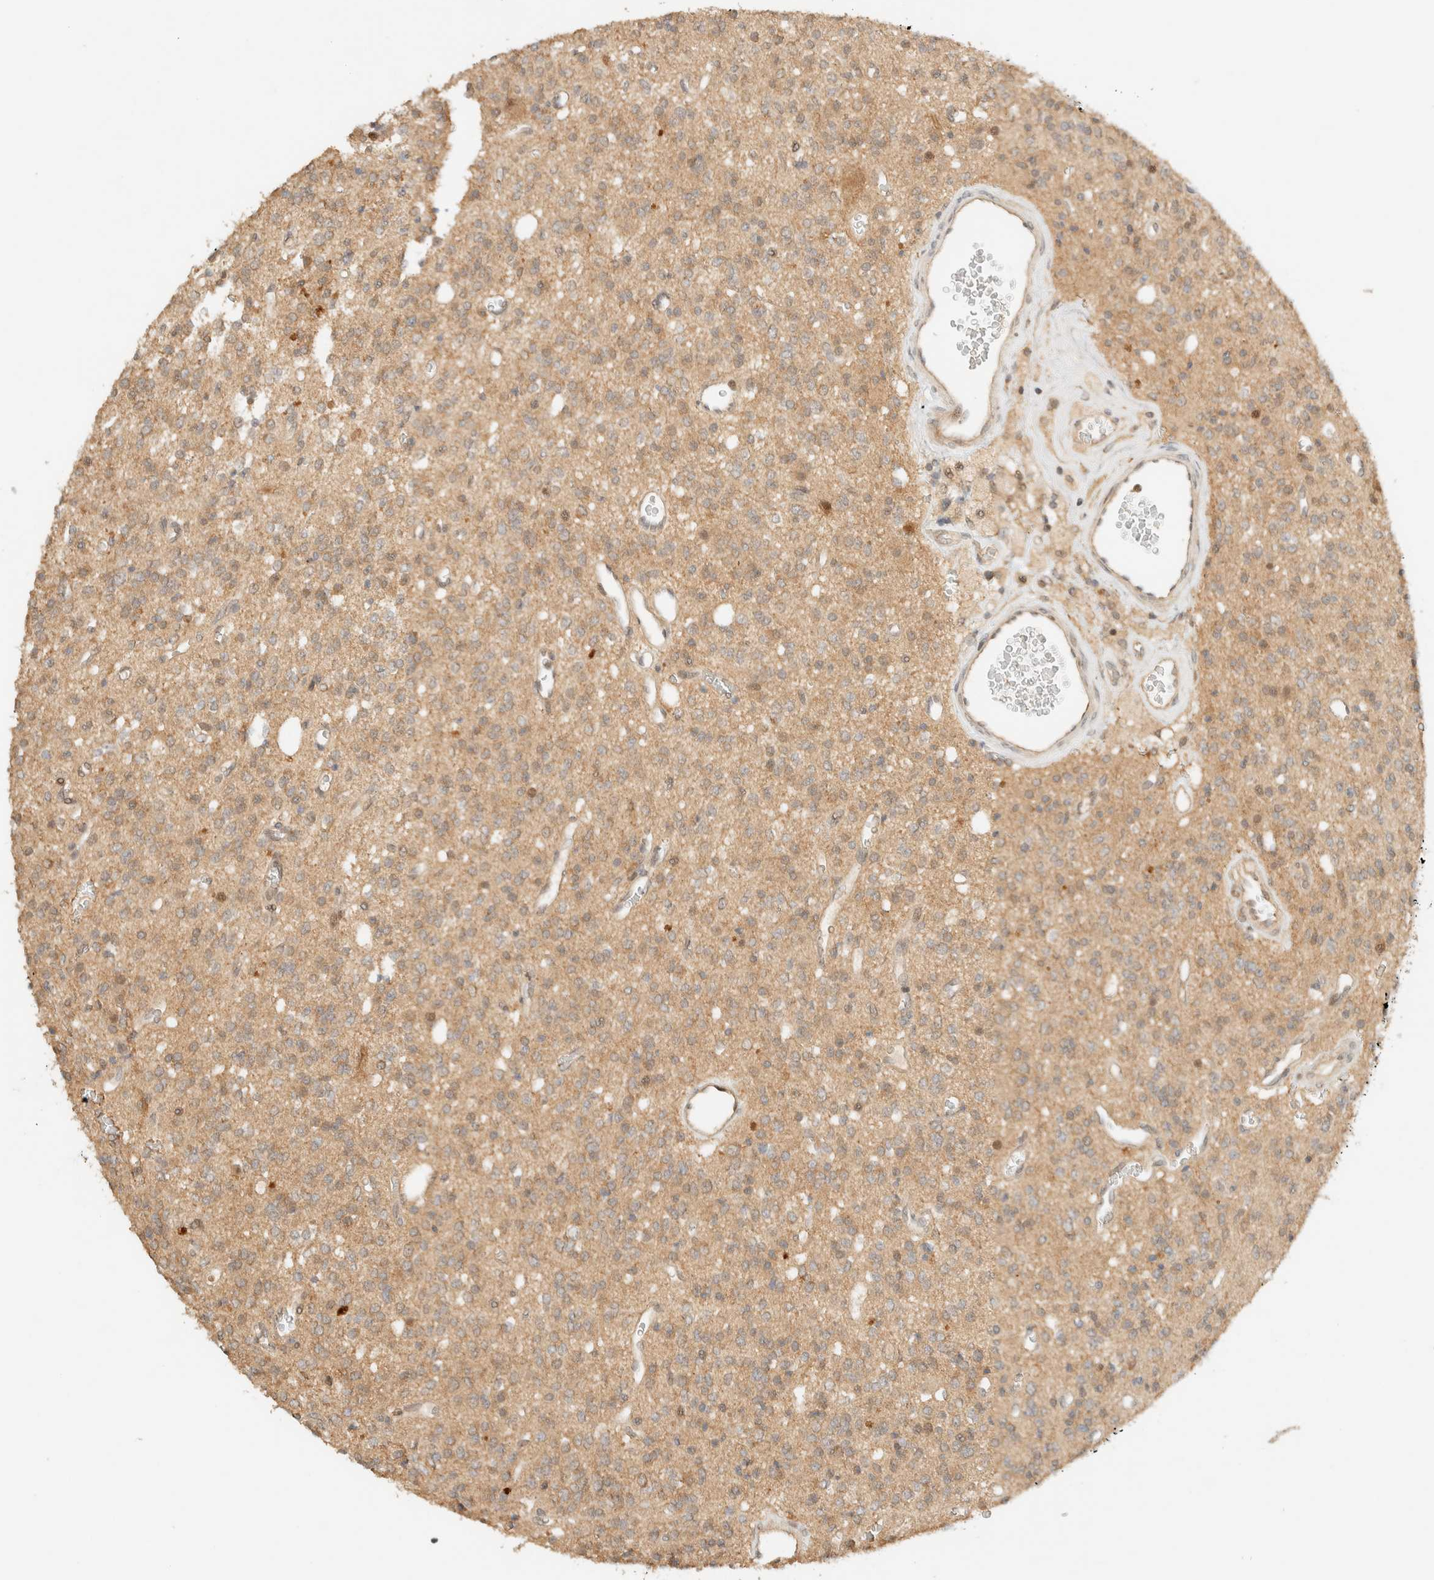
{"staining": {"intensity": "weak", "quantity": ">75%", "location": "cytoplasmic/membranous"}, "tissue": "glioma", "cell_type": "Tumor cells", "image_type": "cancer", "snomed": [{"axis": "morphology", "description": "Glioma, malignant, High grade"}, {"axis": "topography", "description": "Brain"}], "caption": "This histopathology image exhibits immunohistochemistry (IHC) staining of malignant glioma (high-grade), with low weak cytoplasmic/membranous staining in approximately >75% of tumor cells.", "gene": "ZBTB34", "patient": {"sex": "male", "age": 34}}